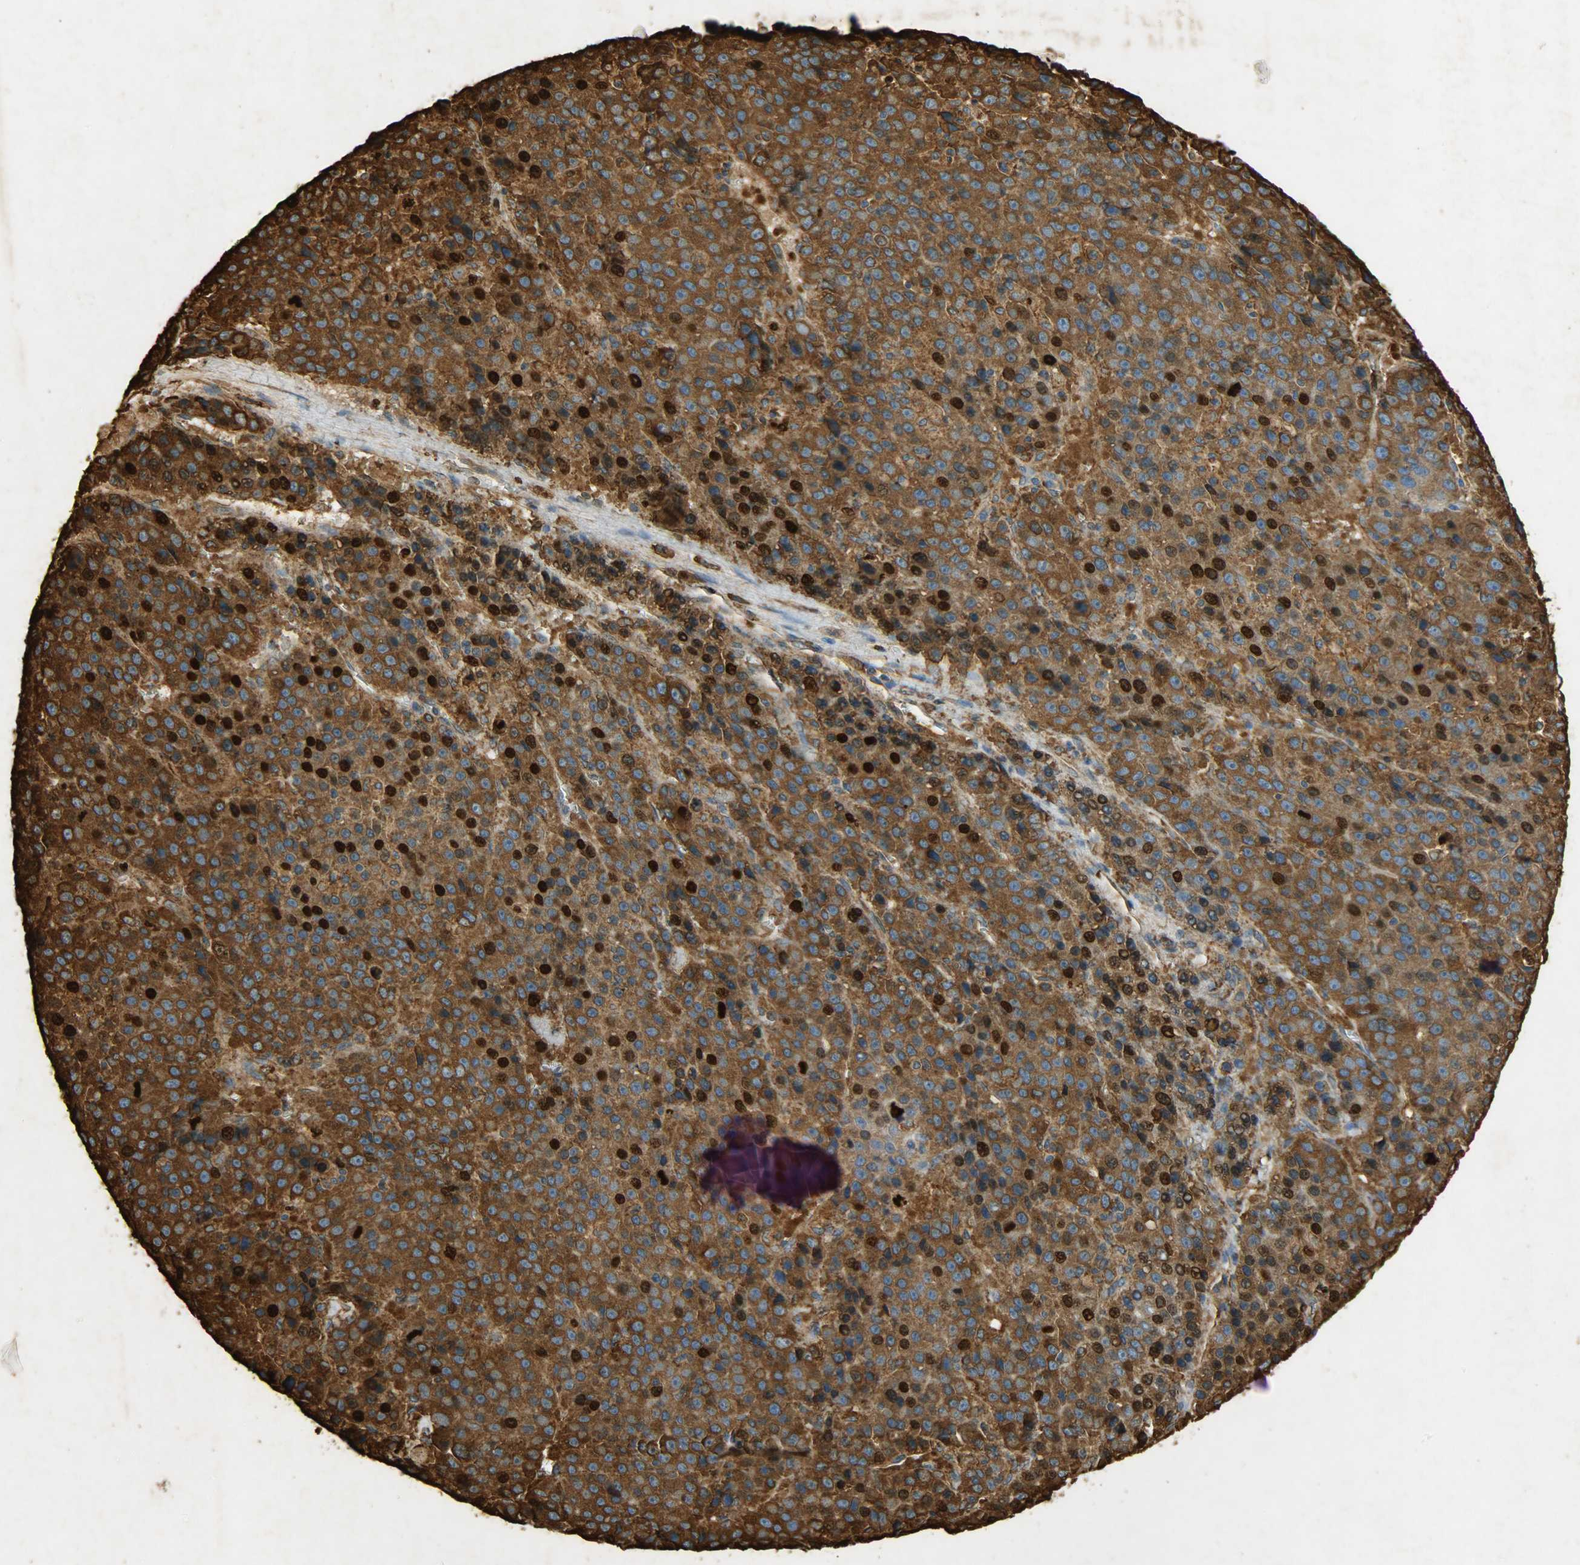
{"staining": {"intensity": "strong", "quantity": ">75%", "location": "cytoplasmic/membranous,nuclear"}, "tissue": "liver cancer", "cell_type": "Tumor cells", "image_type": "cancer", "snomed": [{"axis": "morphology", "description": "Carcinoma, Hepatocellular, NOS"}, {"axis": "topography", "description": "Liver"}], "caption": "The histopathology image demonstrates a brown stain indicating the presence of a protein in the cytoplasmic/membranous and nuclear of tumor cells in liver cancer.", "gene": "HSP90B1", "patient": {"sex": "female", "age": 53}}